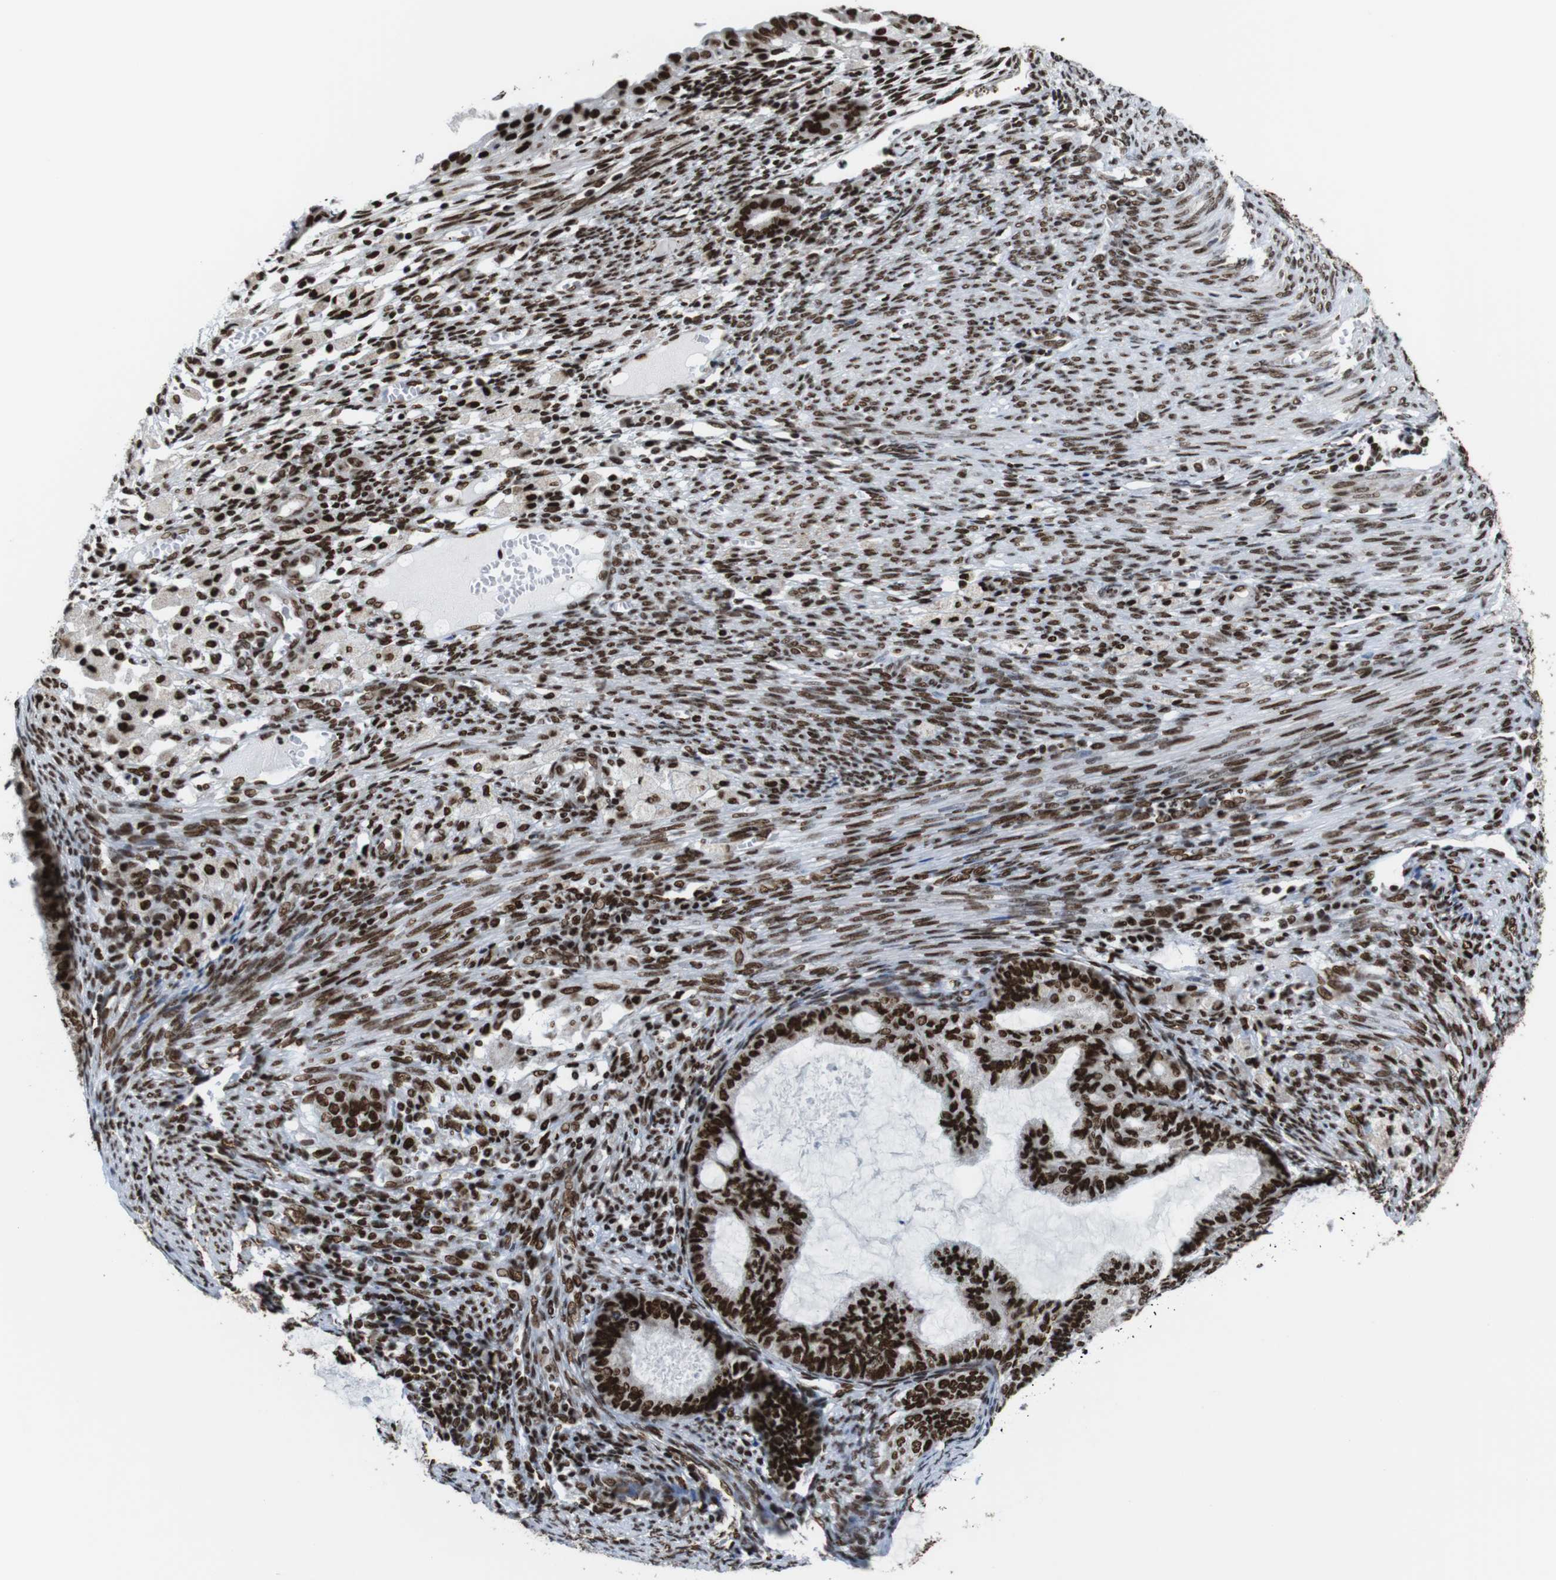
{"staining": {"intensity": "strong", "quantity": ">75%", "location": "nuclear"}, "tissue": "cervical cancer", "cell_type": "Tumor cells", "image_type": "cancer", "snomed": [{"axis": "morphology", "description": "Normal tissue, NOS"}, {"axis": "morphology", "description": "Adenocarcinoma, NOS"}, {"axis": "topography", "description": "Cervix"}, {"axis": "topography", "description": "Endometrium"}], "caption": "Cervical cancer (adenocarcinoma) stained for a protein (brown) displays strong nuclear positive staining in approximately >75% of tumor cells.", "gene": "ROMO1", "patient": {"sex": "female", "age": 86}}